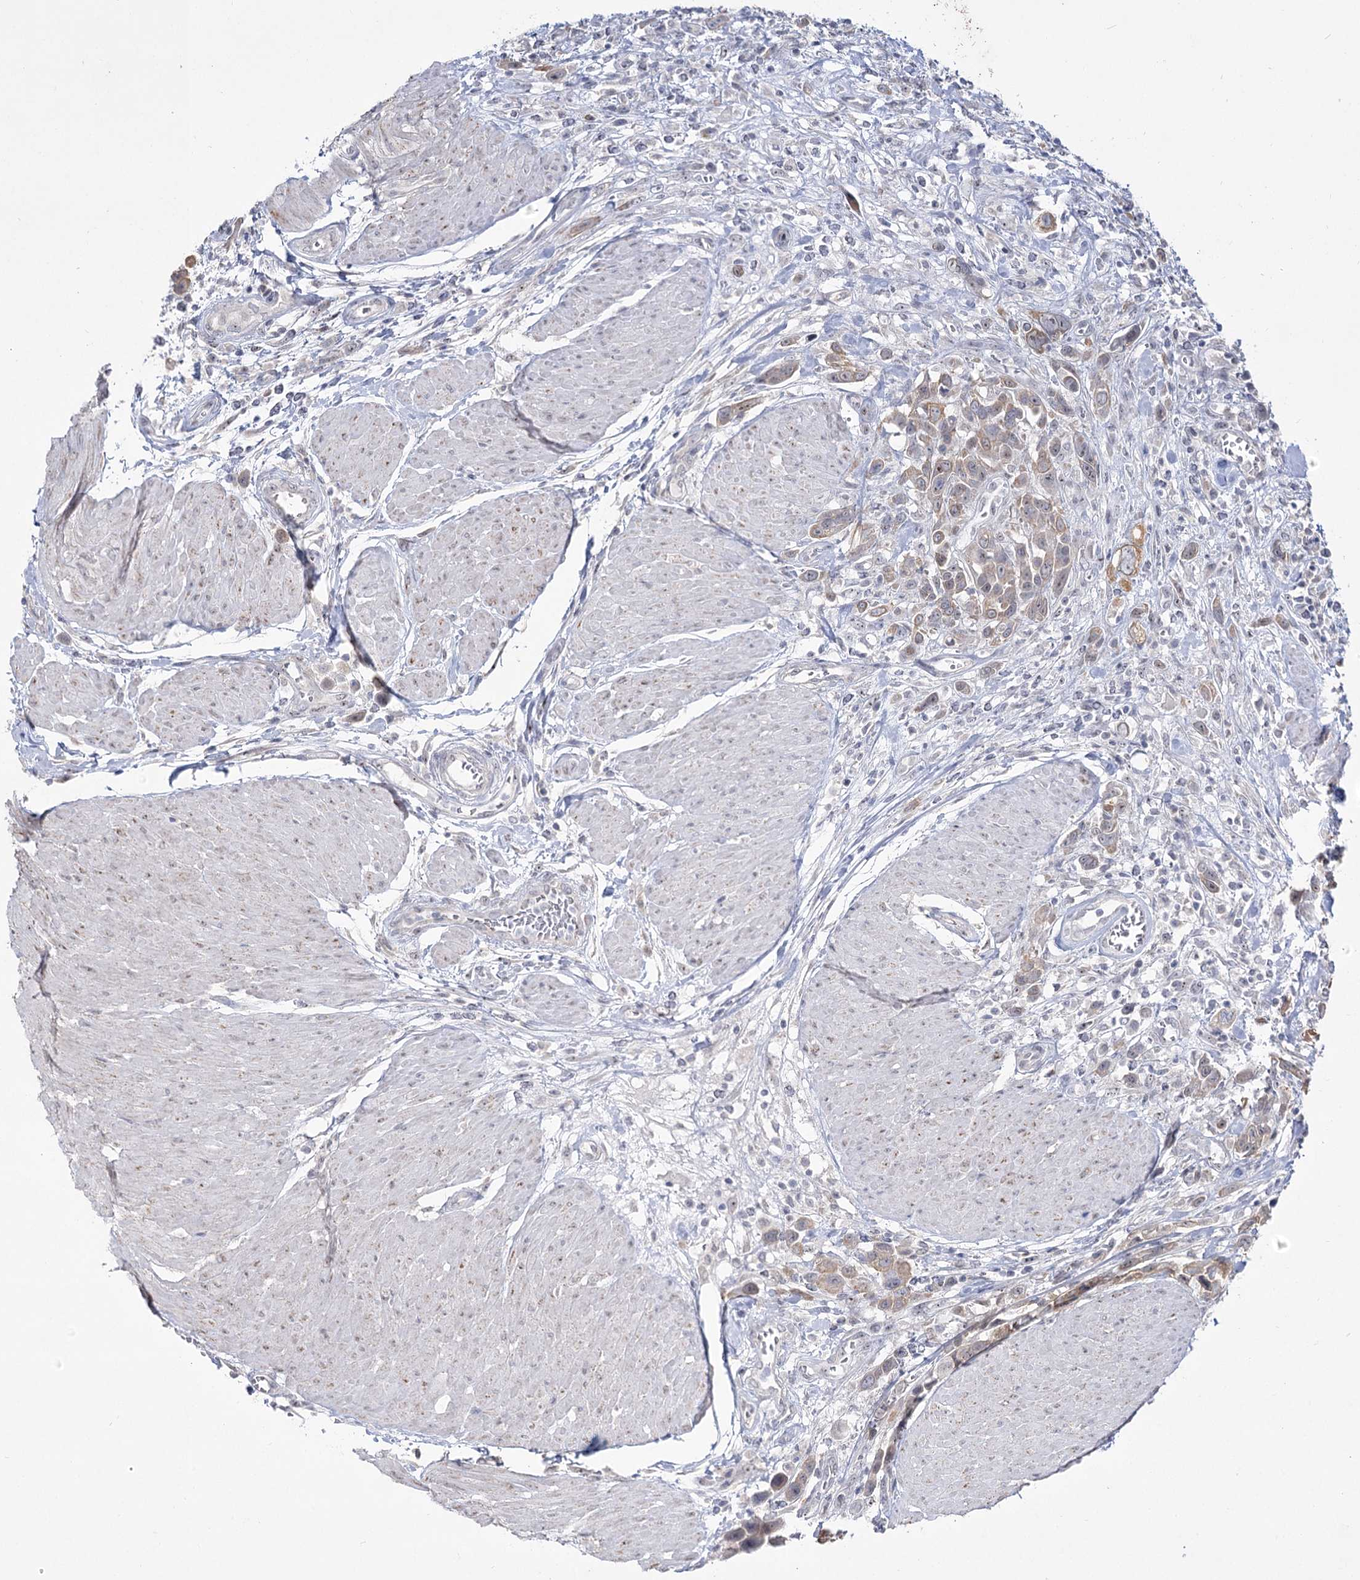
{"staining": {"intensity": "weak", "quantity": "25%-75%", "location": "cytoplasmic/membranous"}, "tissue": "urothelial cancer", "cell_type": "Tumor cells", "image_type": "cancer", "snomed": [{"axis": "morphology", "description": "Urothelial carcinoma, High grade"}, {"axis": "topography", "description": "Urinary bladder"}], "caption": "Protein expression analysis of urothelial cancer exhibits weak cytoplasmic/membranous expression in approximately 25%-75% of tumor cells.", "gene": "DDX50", "patient": {"sex": "male", "age": 50}}